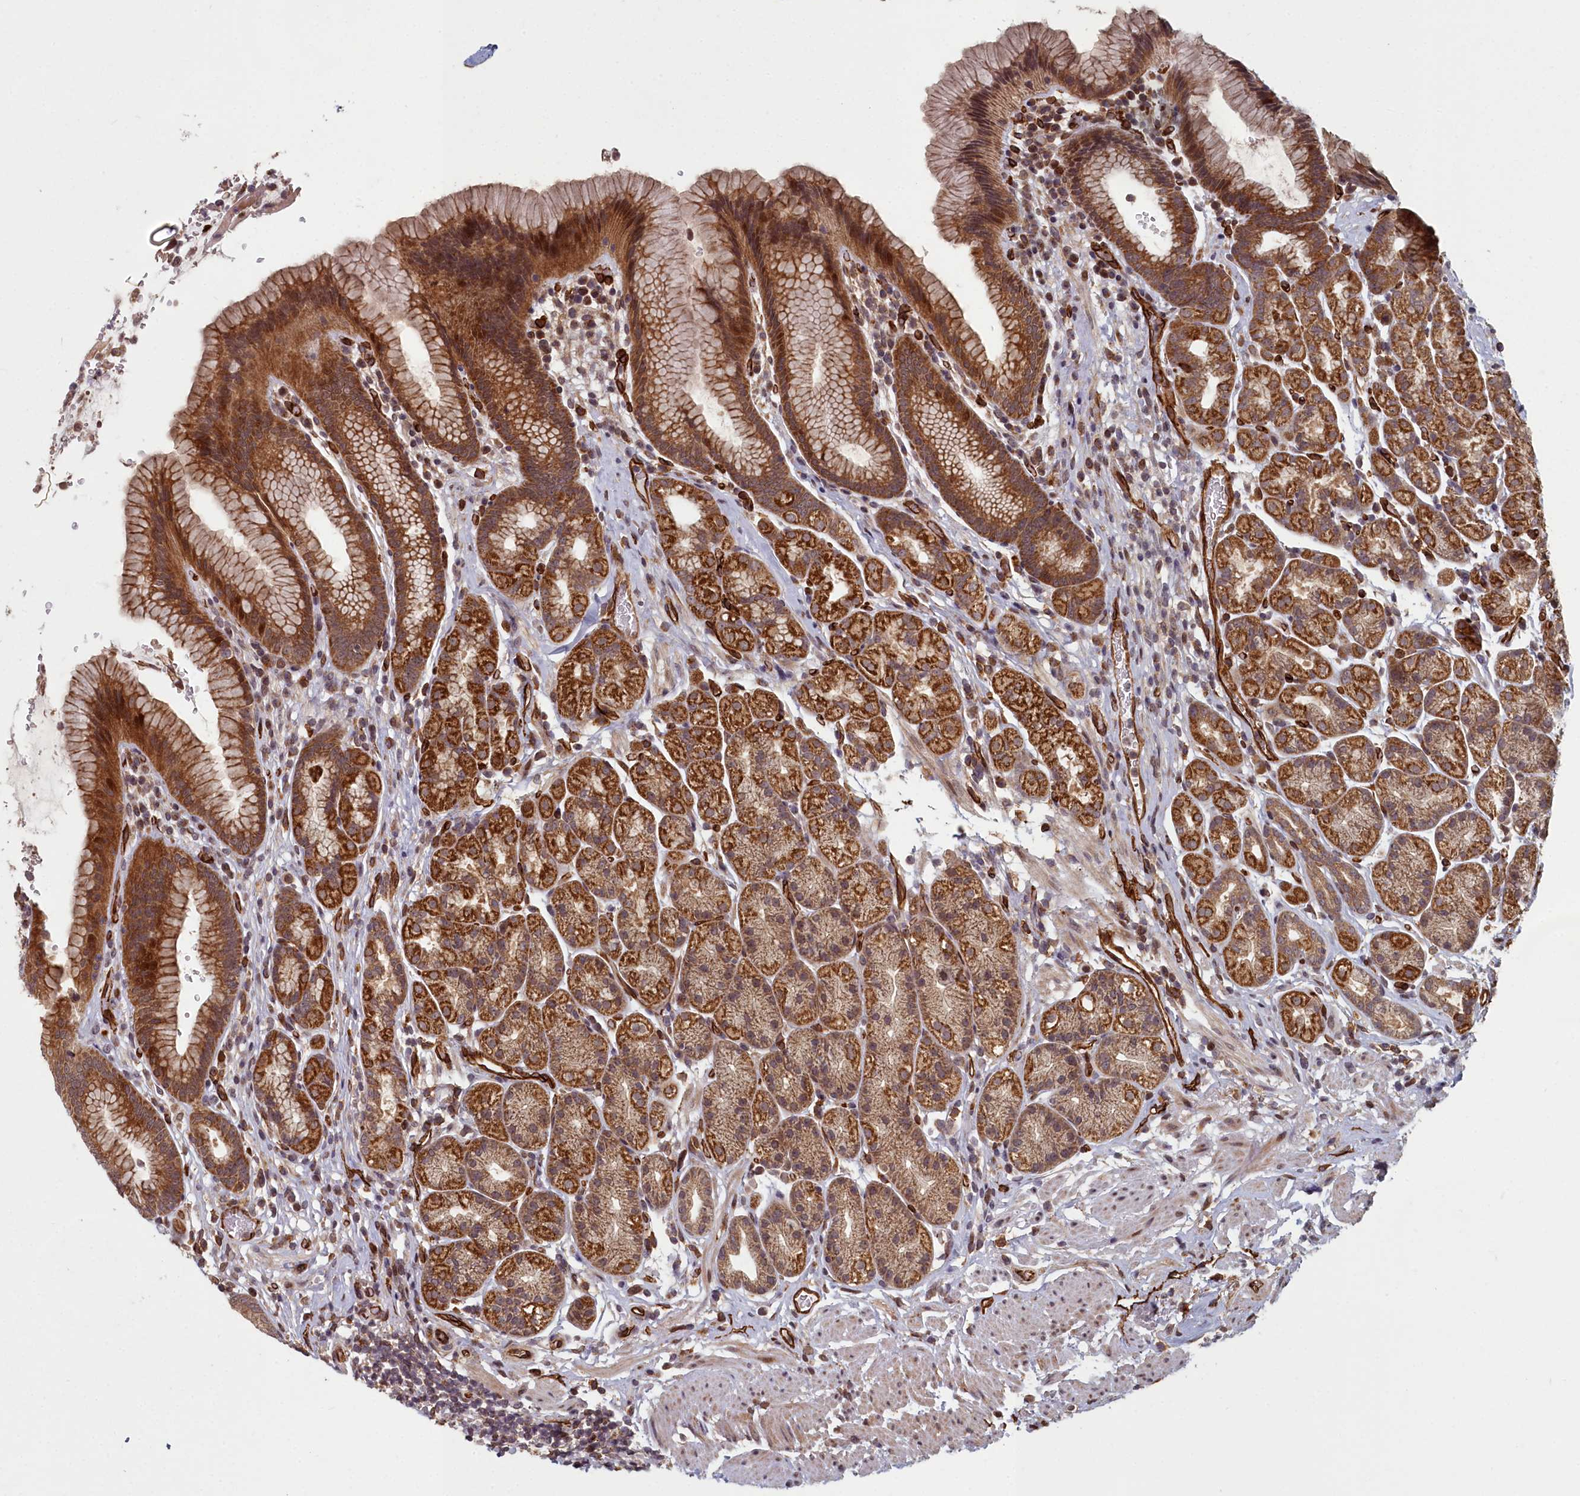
{"staining": {"intensity": "strong", "quantity": ">75%", "location": "cytoplasmic/membranous"}, "tissue": "stomach", "cell_type": "Glandular cells", "image_type": "normal", "snomed": [{"axis": "morphology", "description": "Normal tissue, NOS"}, {"axis": "topography", "description": "Stomach"}], "caption": "High-magnification brightfield microscopy of benign stomach stained with DAB (brown) and counterstained with hematoxylin (blue). glandular cells exhibit strong cytoplasmic/membranous positivity is present in approximately>75% of cells.", "gene": "TSPYL4", "patient": {"sex": "male", "age": 63}}